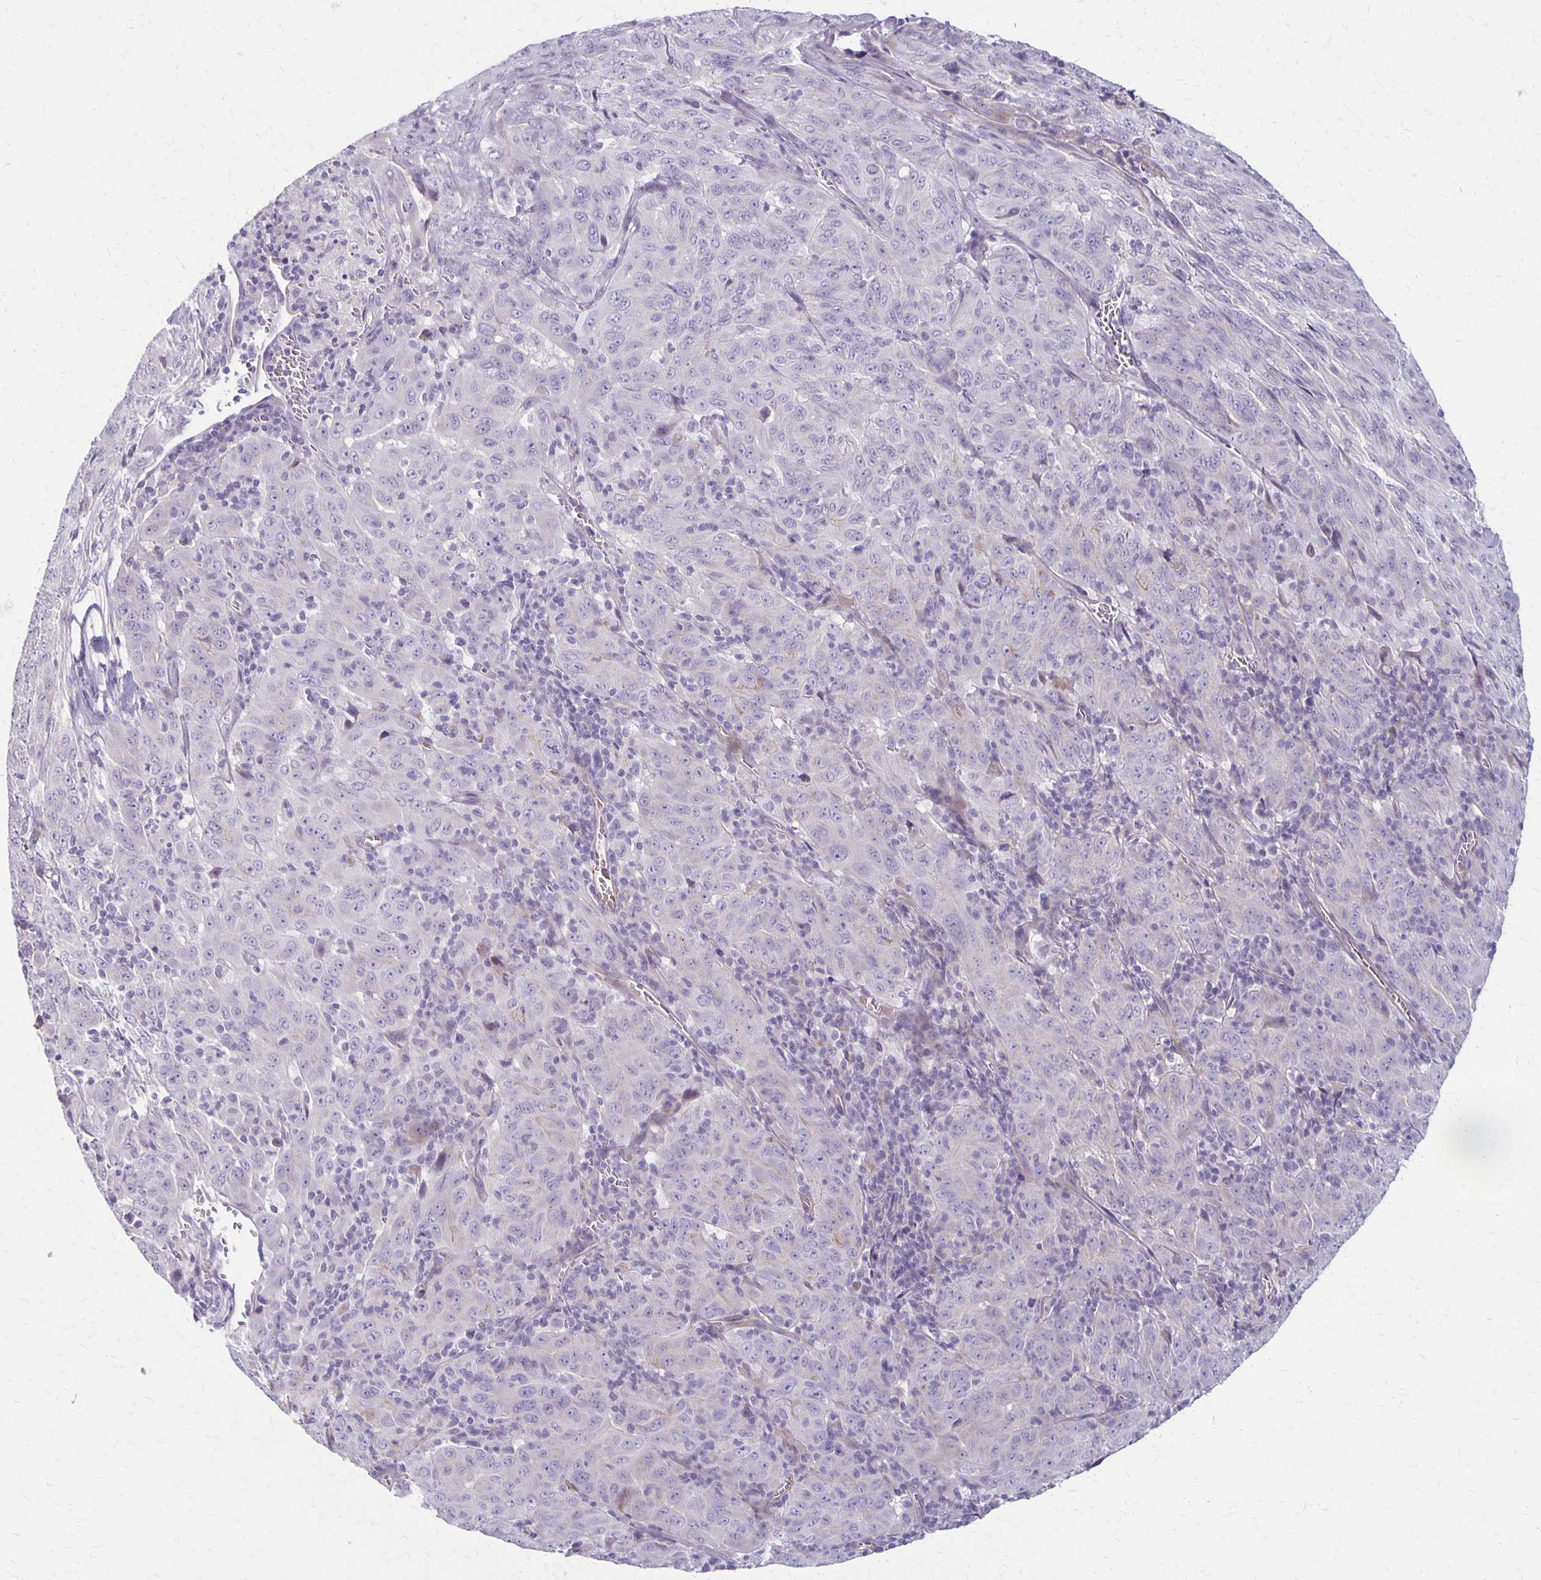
{"staining": {"intensity": "negative", "quantity": "none", "location": "none"}, "tissue": "pancreatic cancer", "cell_type": "Tumor cells", "image_type": "cancer", "snomed": [{"axis": "morphology", "description": "Adenocarcinoma, NOS"}, {"axis": "topography", "description": "Pancreas"}], "caption": "Immunohistochemistry (IHC) histopathology image of neoplastic tissue: human pancreatic cancer (adenocarcinoma) stained with DAB reveals no significant protein positivity in tumor cells.", "gene": "HOMER1", "patient": {"sex": "male", "age": 63}}